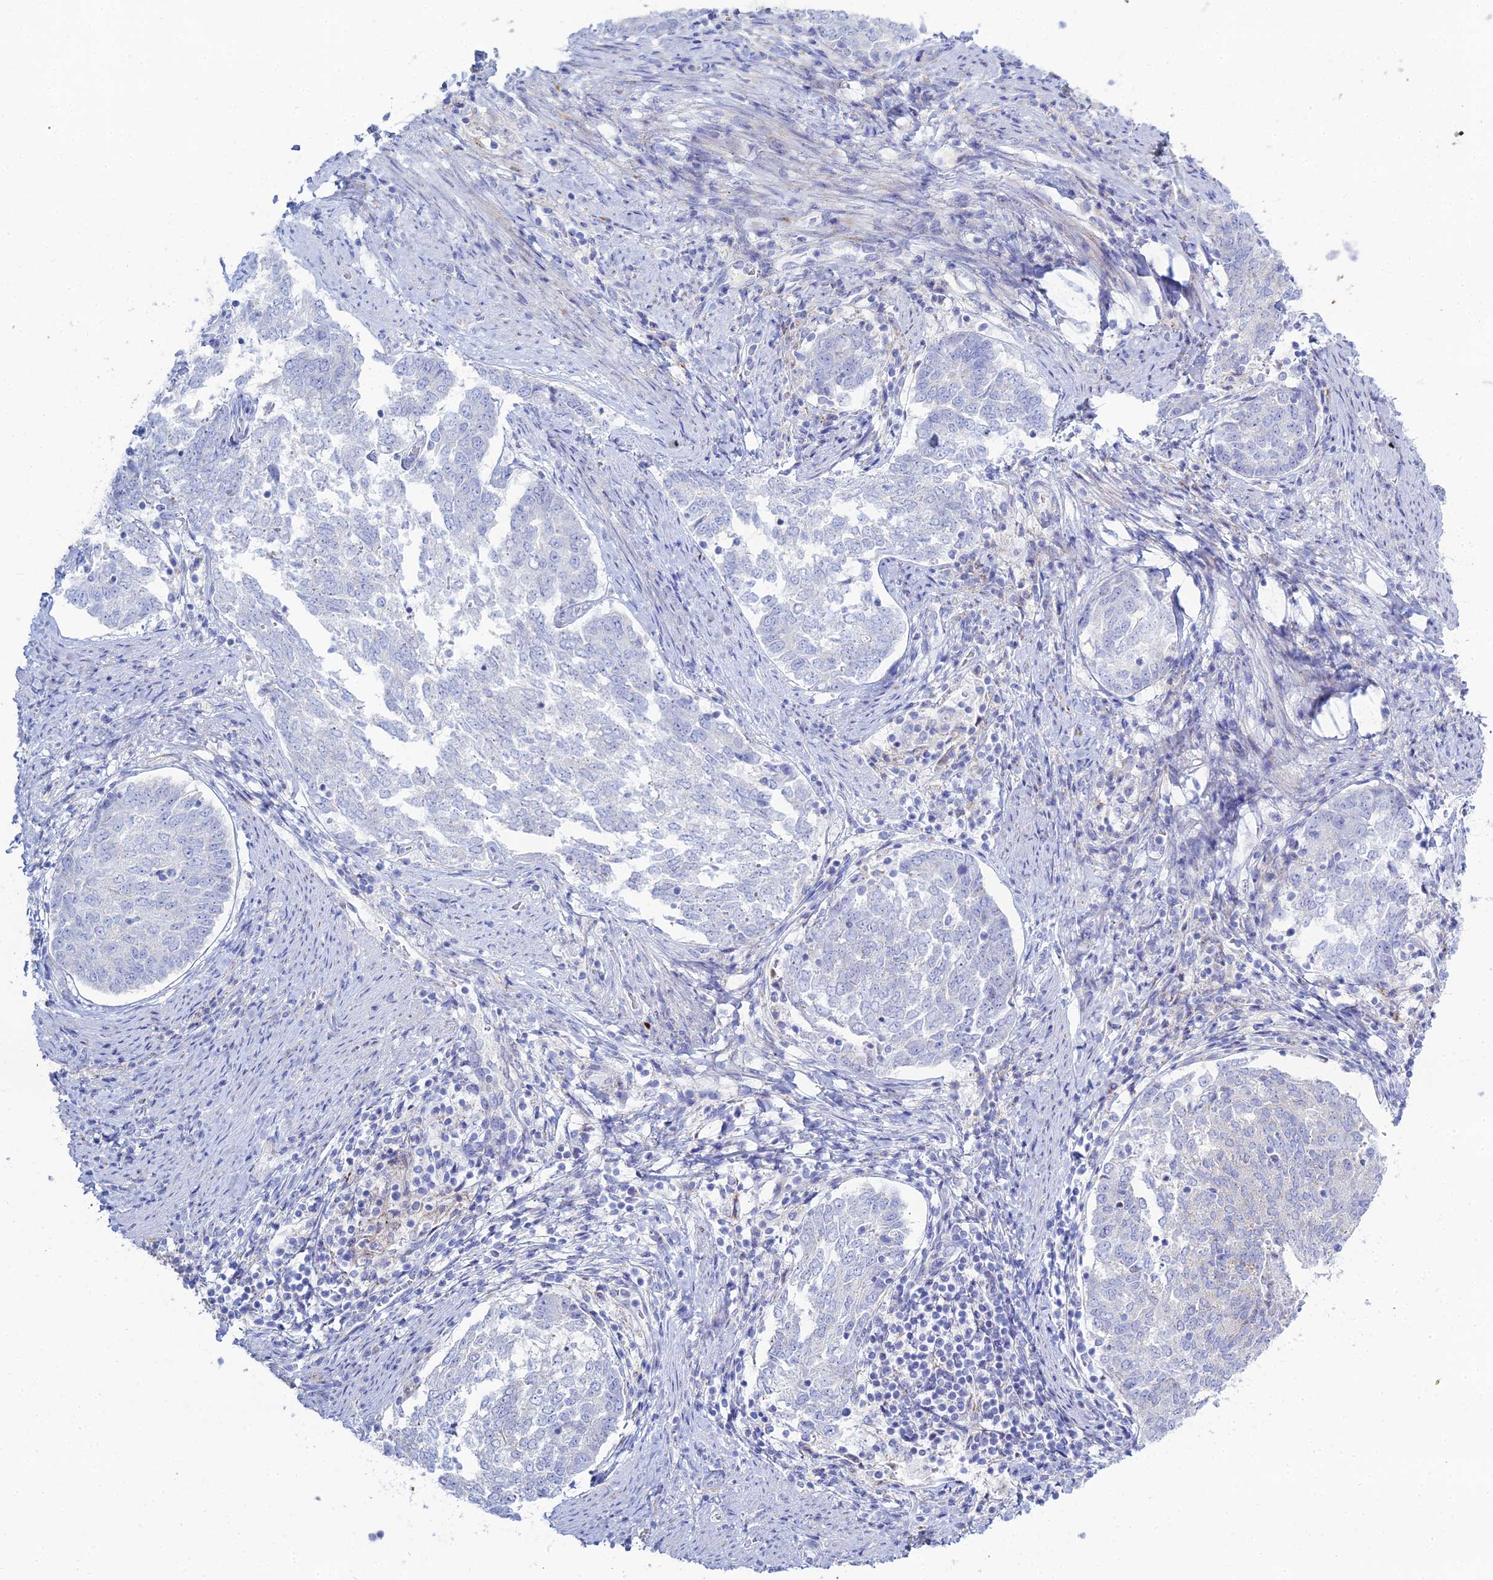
{"staining": {"intensity": "negative", "quantity": "none", "location": "none"}, "tissue": "endometrial cancer", "cell_type": "Tumor cells", "image_type": "cancer", "snomed": [{"axis": "morphology", "description": "Adenocarcinoma, NOS"}, {"axis": "topography", "description": "Endometrium"}], "caption": "This is an immunohistochemistry (IHC) micrograph of endometrial cancer (adenocarcinoma). There is no positivity in tumor cells.", "gene": "DHX34", "patient": {"sex": "female", "age": 80}}